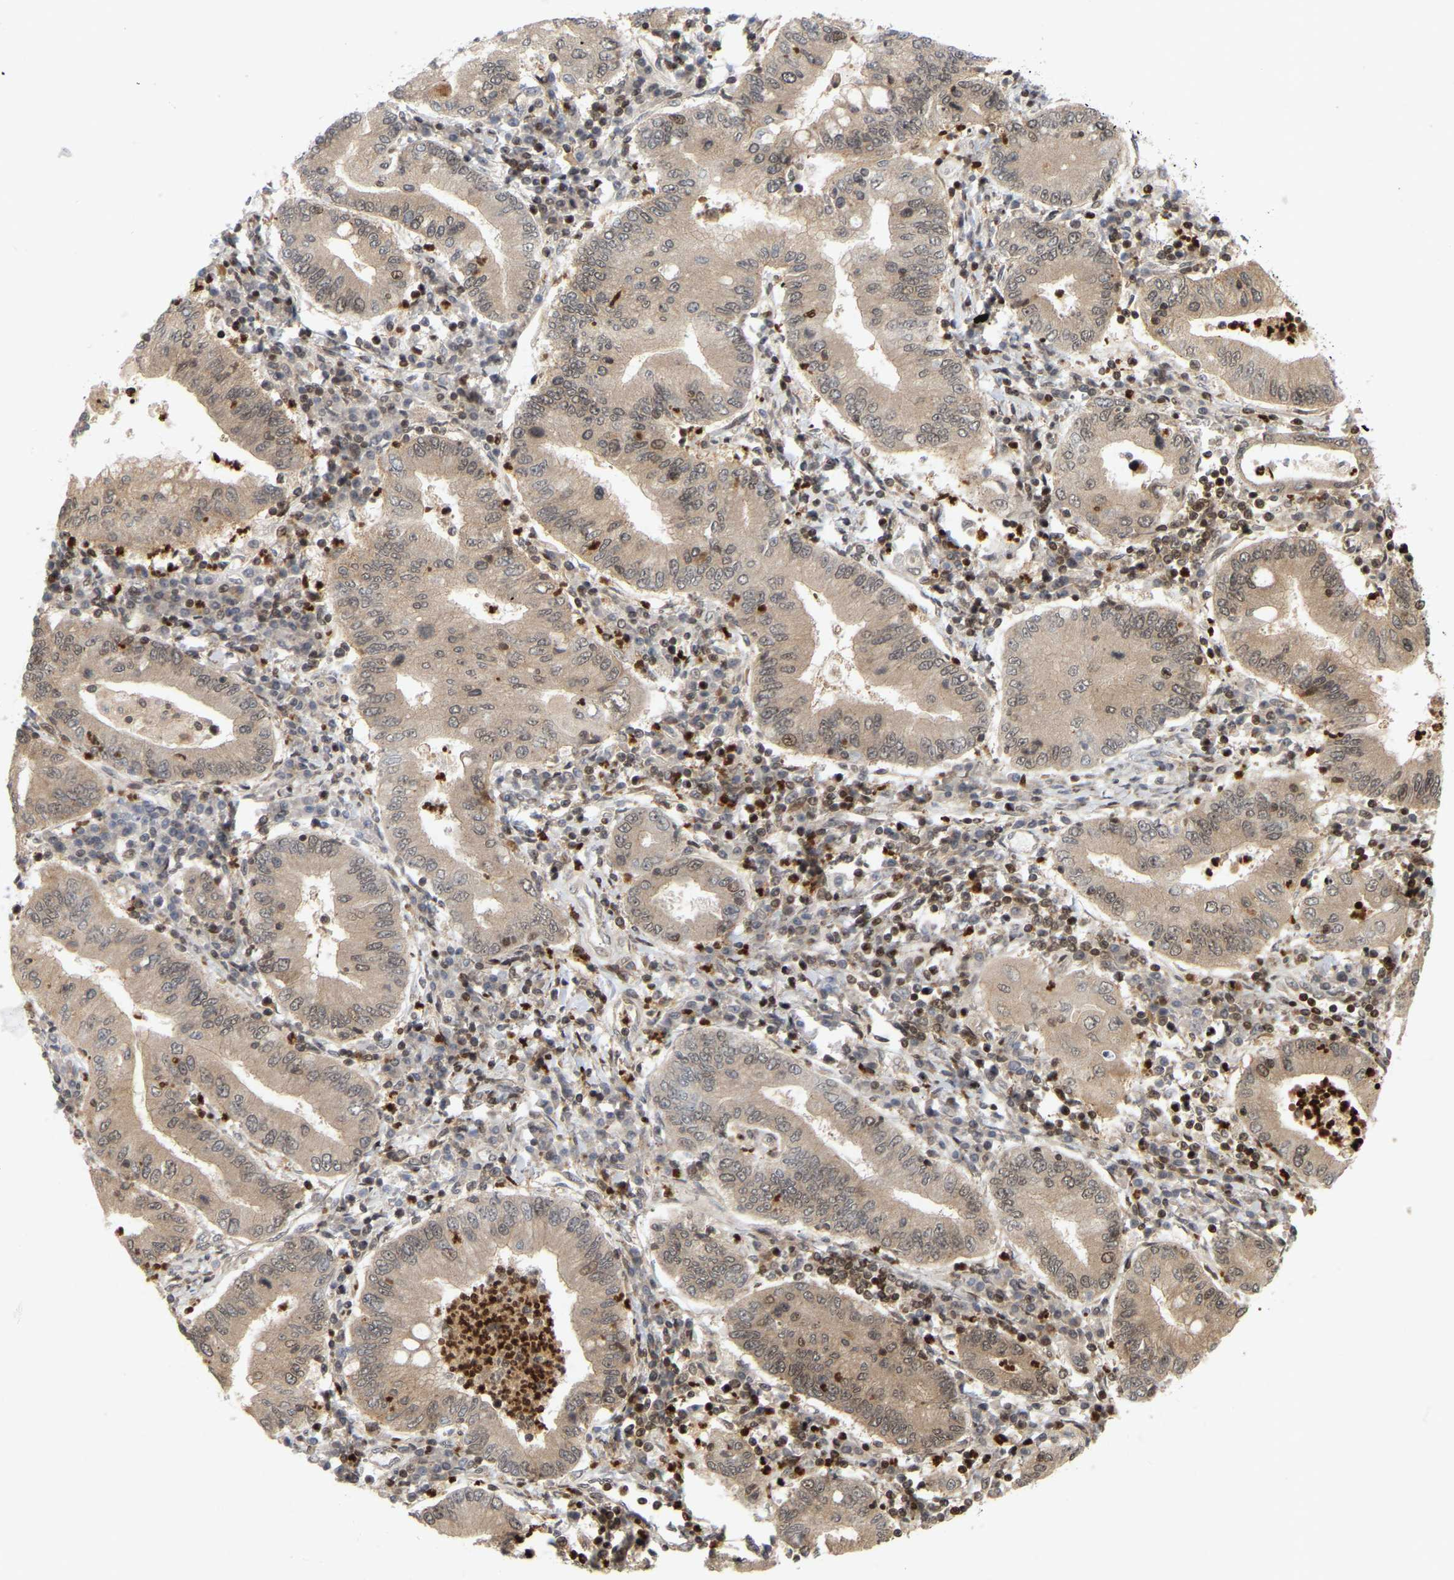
{"staining": {"intensity": "moderate", "quantity": "<25%", "location": "cytoplasmic/membranous,nuclear"}, "tissue": "stomach cancer", "cell_type": "Tumor cells", "image_type": "cancer", "snomed": [{"axis": "morphology", "description": "Normal tissue, NOS"}, {"axis": "morphology", "description": "Adenocarcinoma, NOS"}, {"axis": "topography", "description": "Esophagus"}, {"axis": "topography", "description": "Stomach, upper"}, {"axis": "topography", "description": "Peripheral nerve tissue"}], "caption": "About <25% of tumor cells in human adenocarcinoma (stomach) display moderate cytoplasmic/membranous and nuclear protein expression as visualized by brown immunohistochemical staining.", "gene": "NFE2L2", "patient": {"sex": "male", "age": 62}}